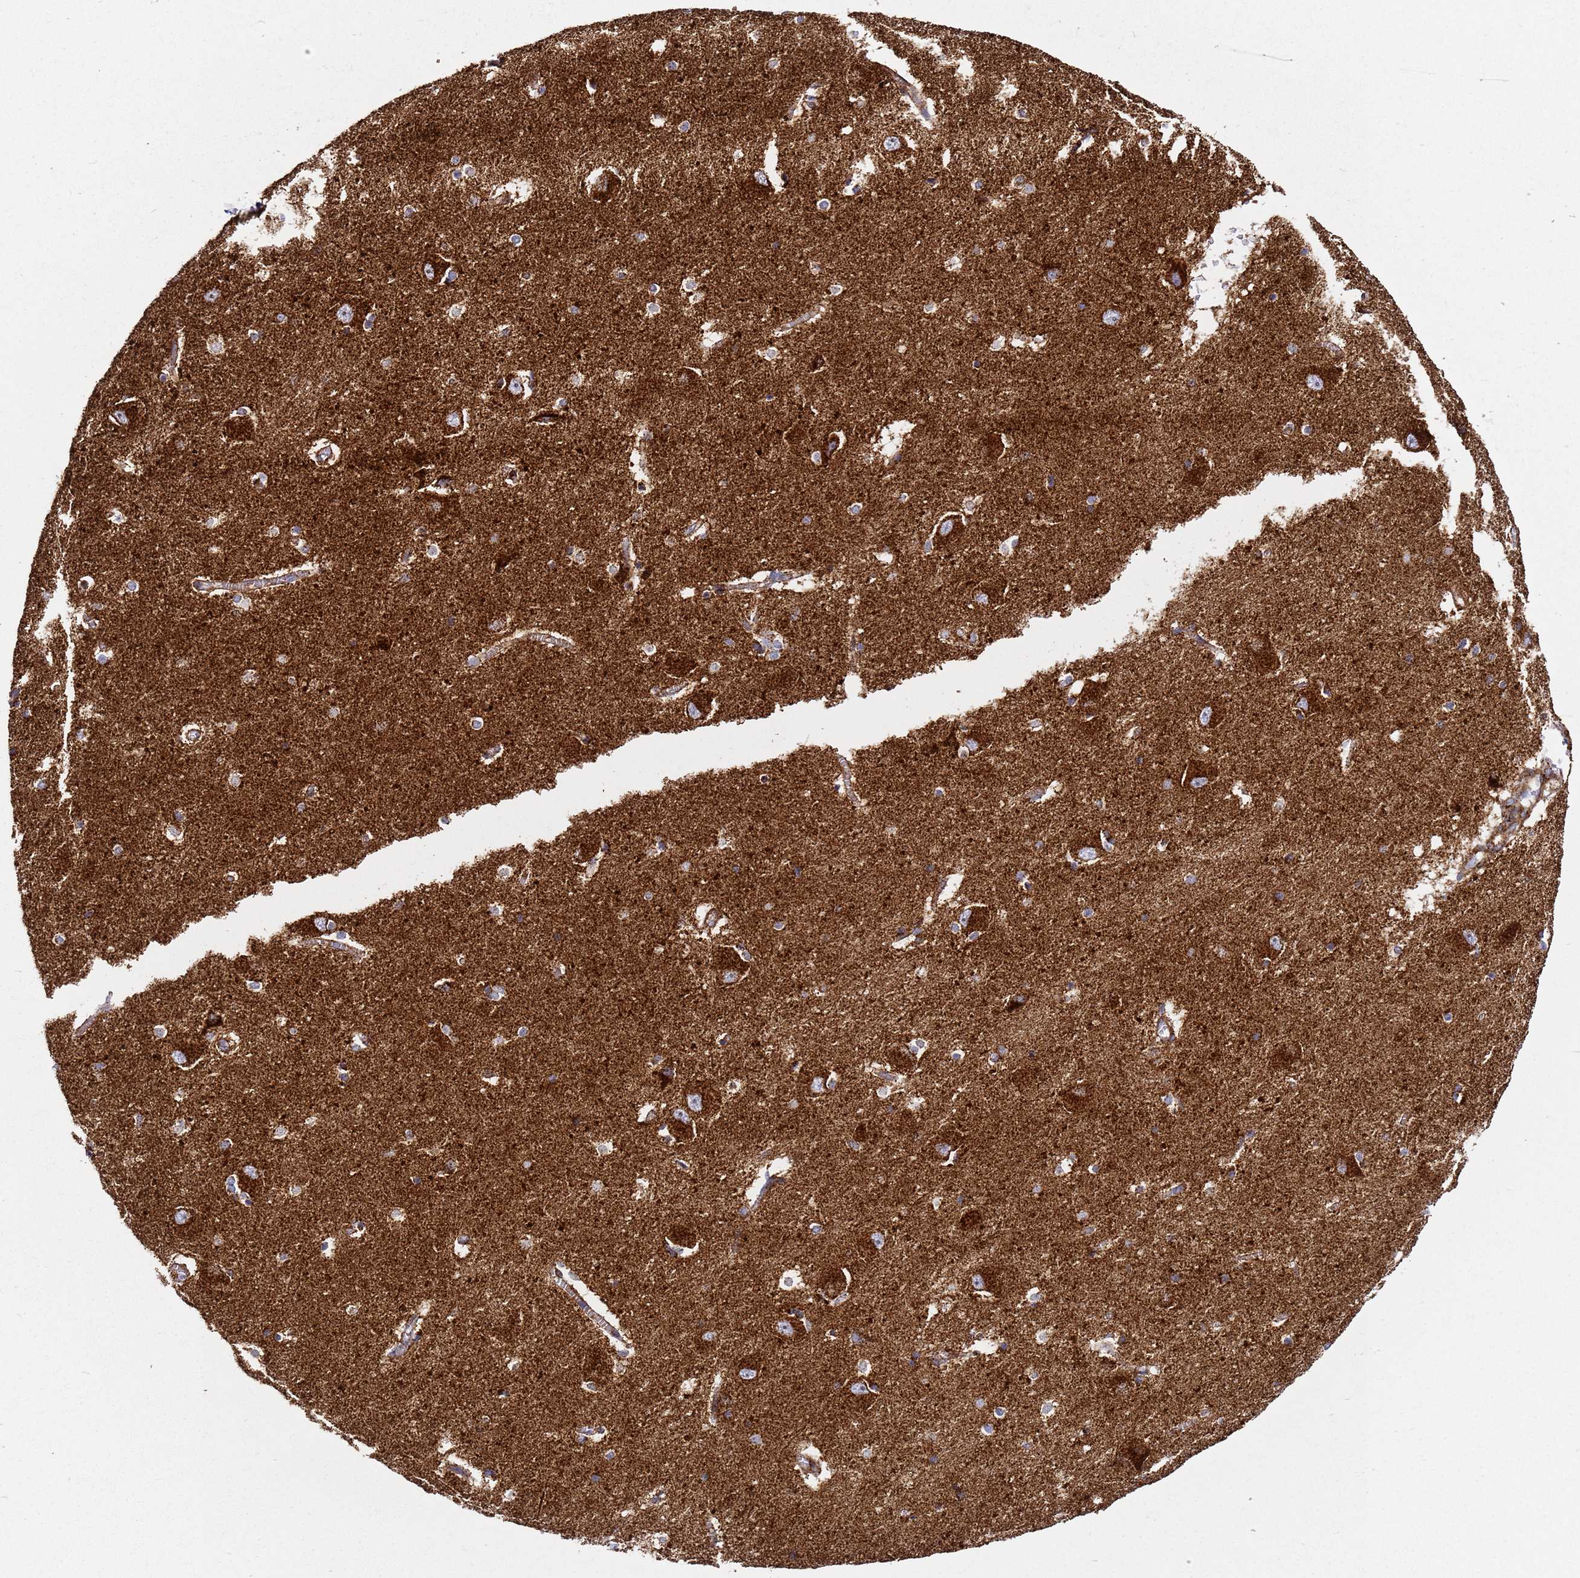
{"staining": {"intensity": "strong", "quantity": "<25%", "location": "cytoplasmic/membranous"}, "tissue": "caudate", "cell_type": "Glial cells", "image_type": "normal", "snomed": [{"axis": "morphology", "description": "Normal tissue, NOS"}, {"axis": "topography", "description": "Lateral ventricle wall"}], "caption": "About <25% of glial cells in normal caudate exhibit strong cytoplasmic/membranous protein staining as visualized by brown immunohistochemical staining.", "gene": "NDUFA3", "patient": {"sex": "male", "age": 37}}